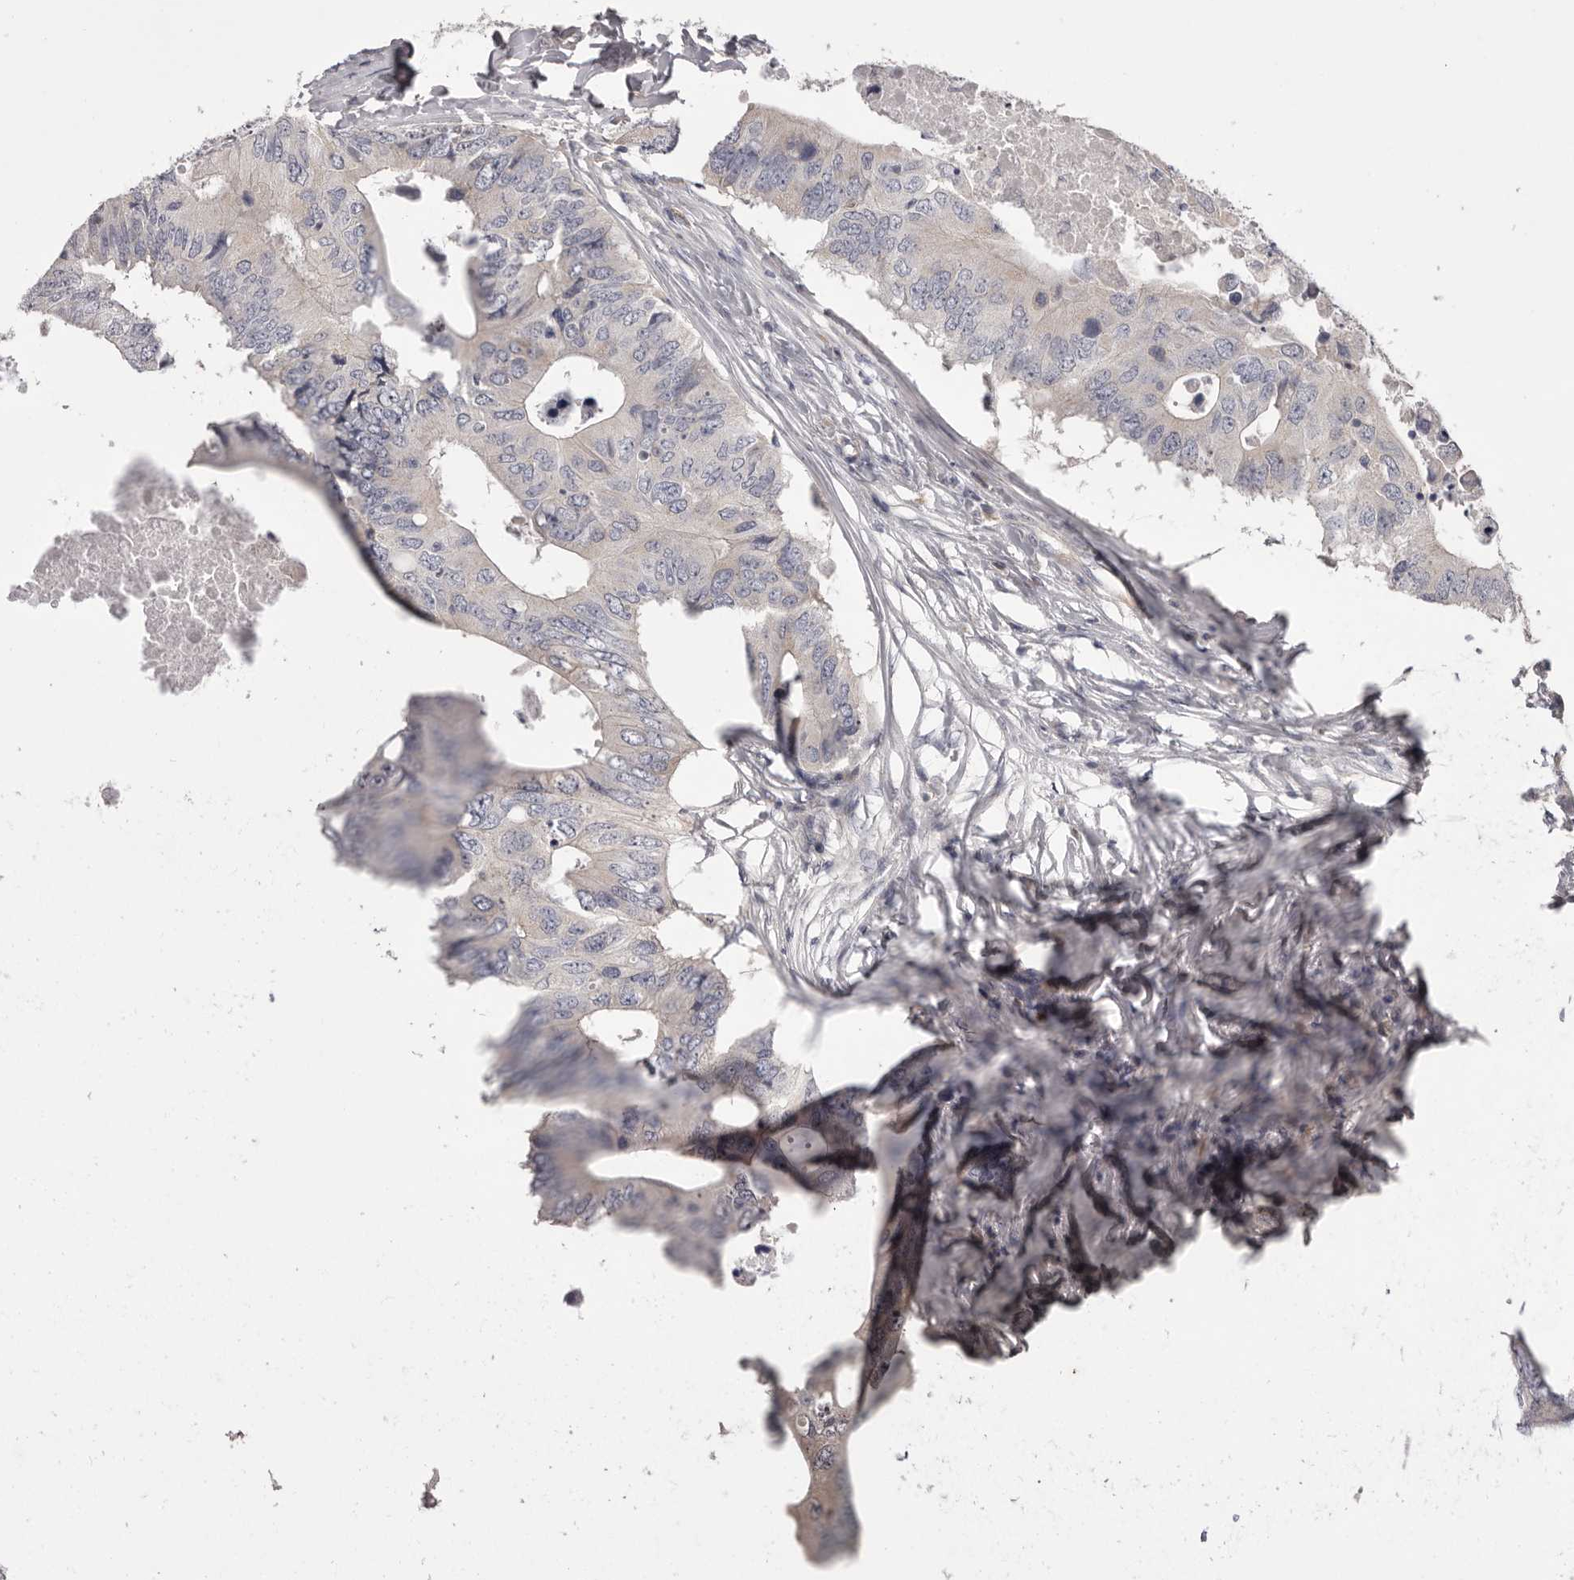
{"staining": {"intensity": "negative", "quantity": "none", "location": "none"}, "tissue": "colorectal cancer", "cell_type": "Tumor cells", "image_type": "cancer", "snomed": [{"axis": "morphology", "description": "Adenocarcinoma, NOS"}, {"axis": "topography", "description": "Colon"}], "caption": "The histopathology image displays no significant expression in tumor cells of adenocarcinoma (colorectal).", "gene": "PNRC1", "patient": {"sex": "male", "age": 71}}